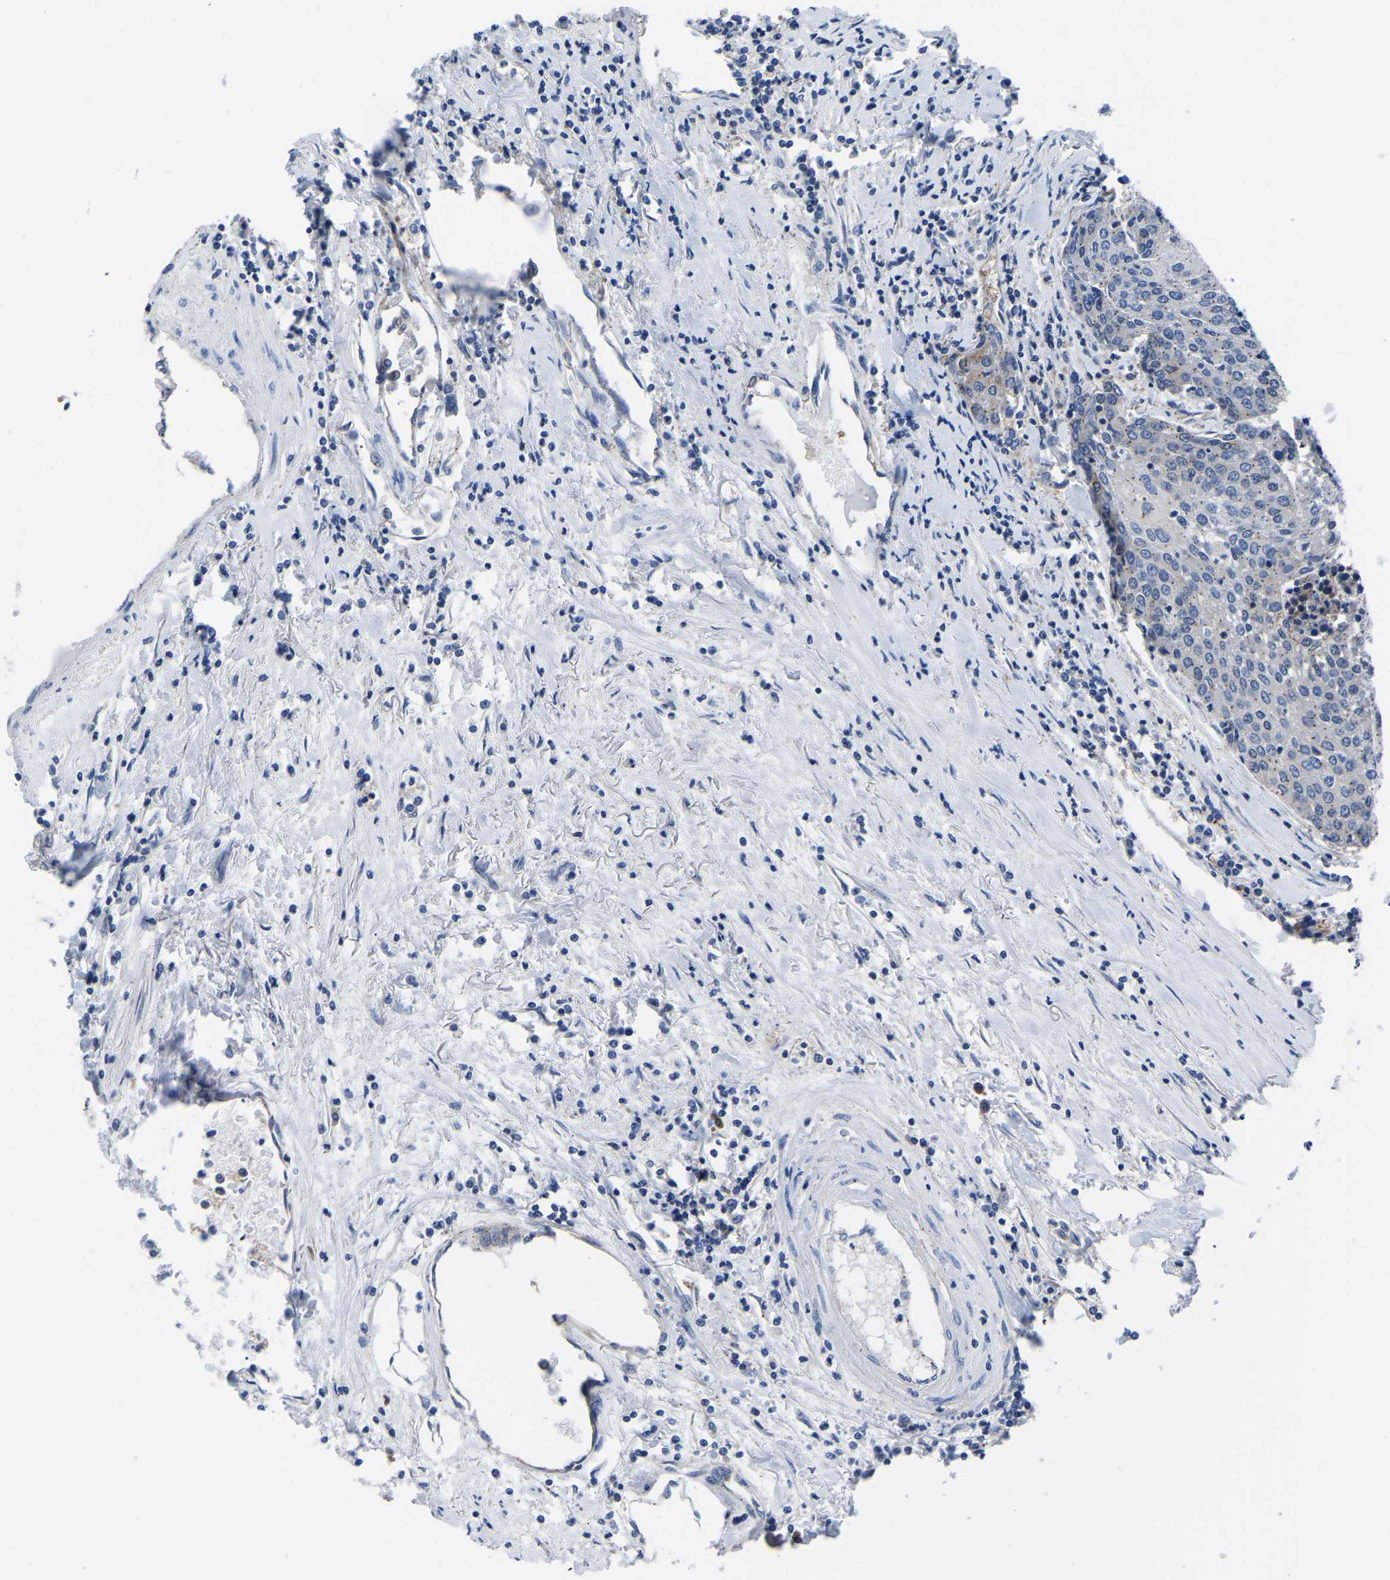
{"staining": {"intensity": "negative", "quantity": "none", "location": "none"}, "tissue": "urothelial cancer", "cell_type": "Tumor cells", "image_type": "cancer", "snomed": [{"axis": "morphology", "description": "Urothelial carcinoma, High grade"}, {"axis": "topography", "description": "Urinary bladder"}], "caption": "An immunohistochemistry photomicrograph of urothelial cancer is shown. There is no staining in tumor cells of urothelial cancer.", "gene": "TFG", "patient": {"sex": "female", "age": 85}}